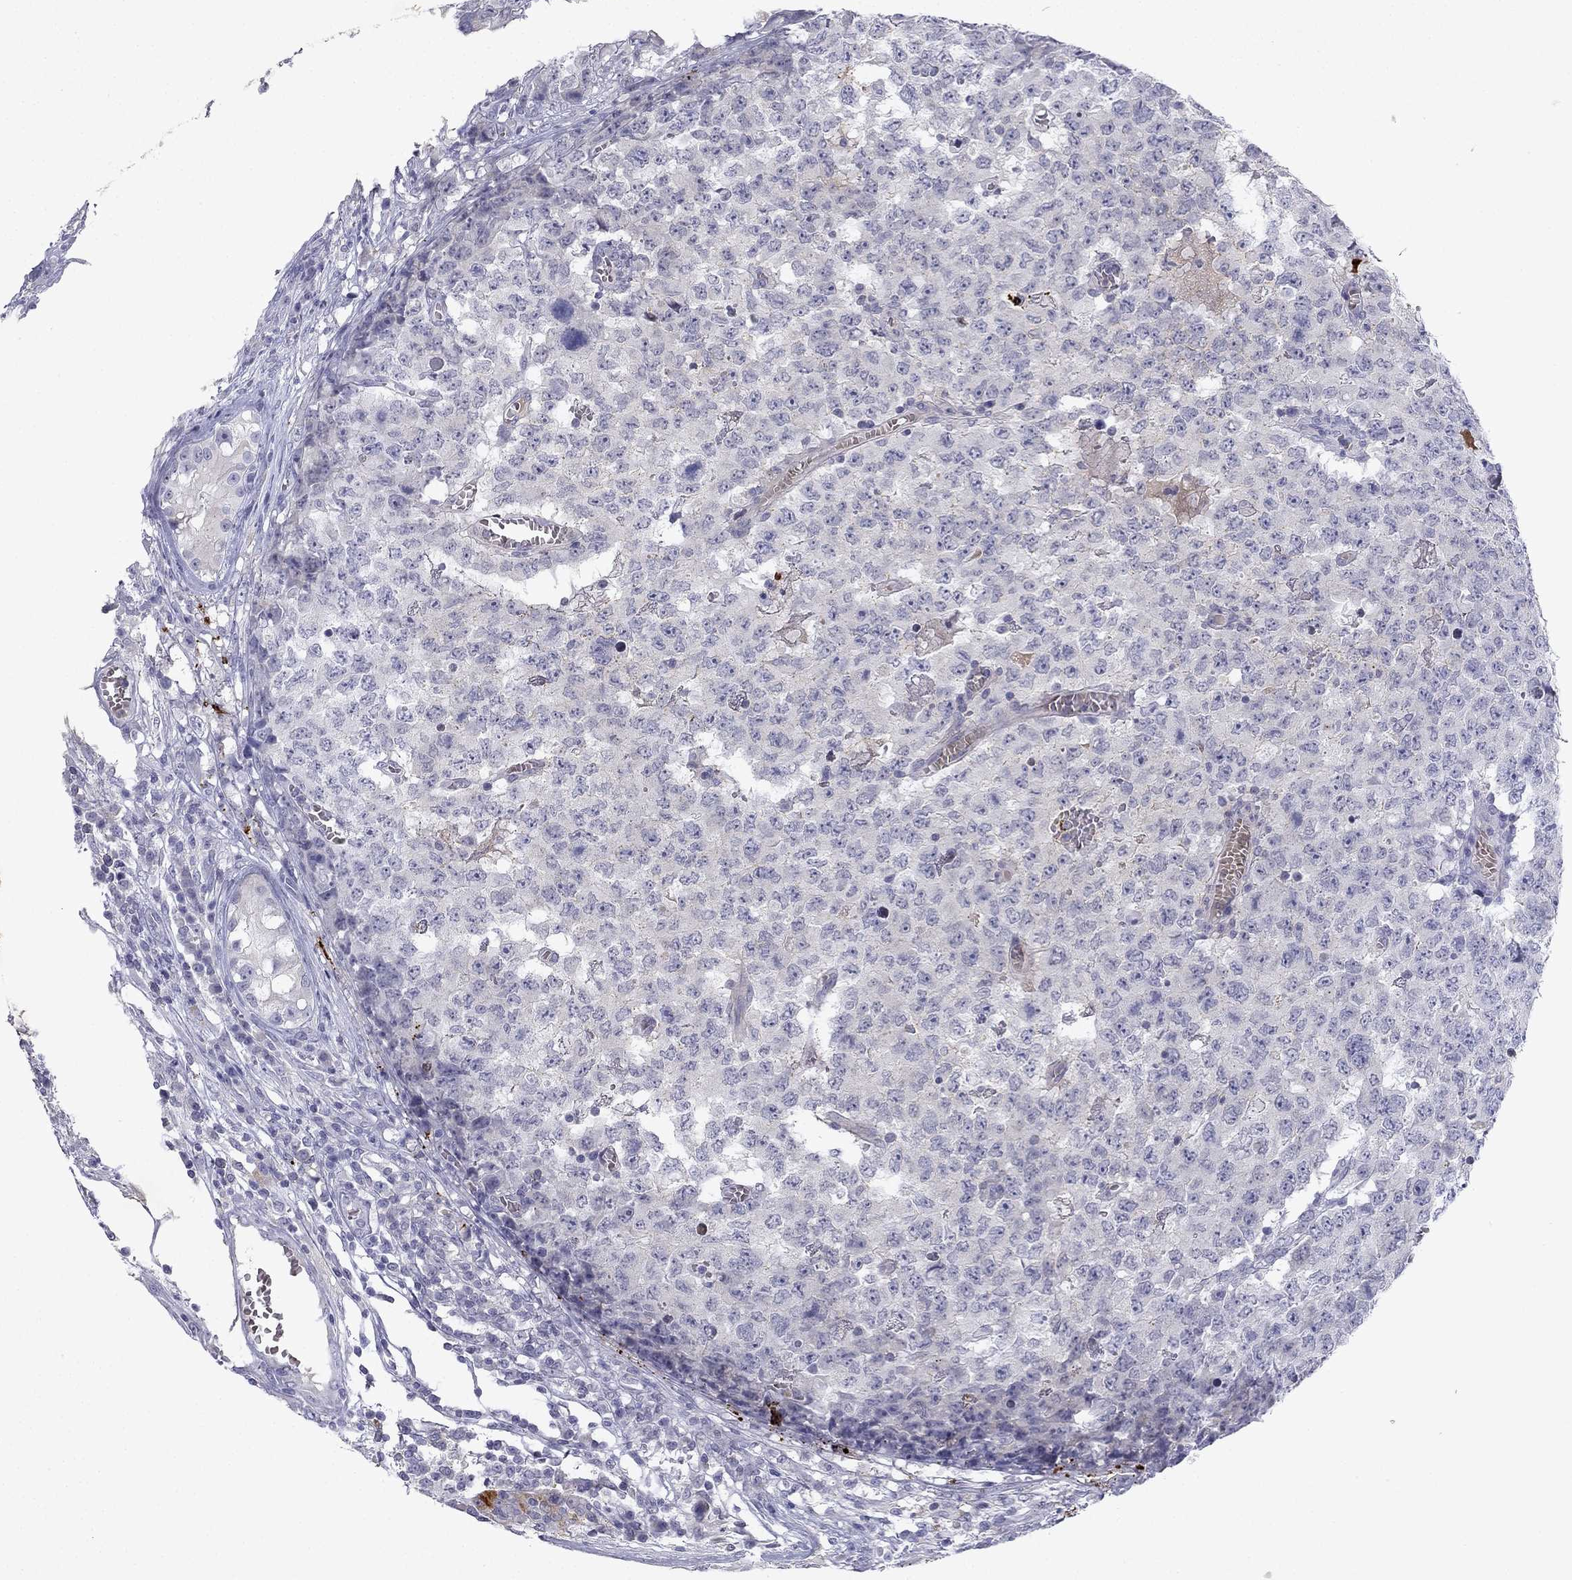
{"staining": {"intensity": "negative", "quantity": "none", "location": "none"}, "tissue": "testis cancer", "cell_type": "Tumor cells", "image_type": "cancer", "snomed": [{"axis": "morphology", "description": "Carcinoma, Embryonal, NOS"}, {"axis": "topography", "description": "Testis"}], "caption": "This photomicrograph is of embryonal carcinoma (testis) stained with IHC to label a protein in brown with the nuclei are counter-stained blue. There is no expression in tumor cells.", "gene": "SLC6A4", "patient": {"sex": "male", "age": 23}}